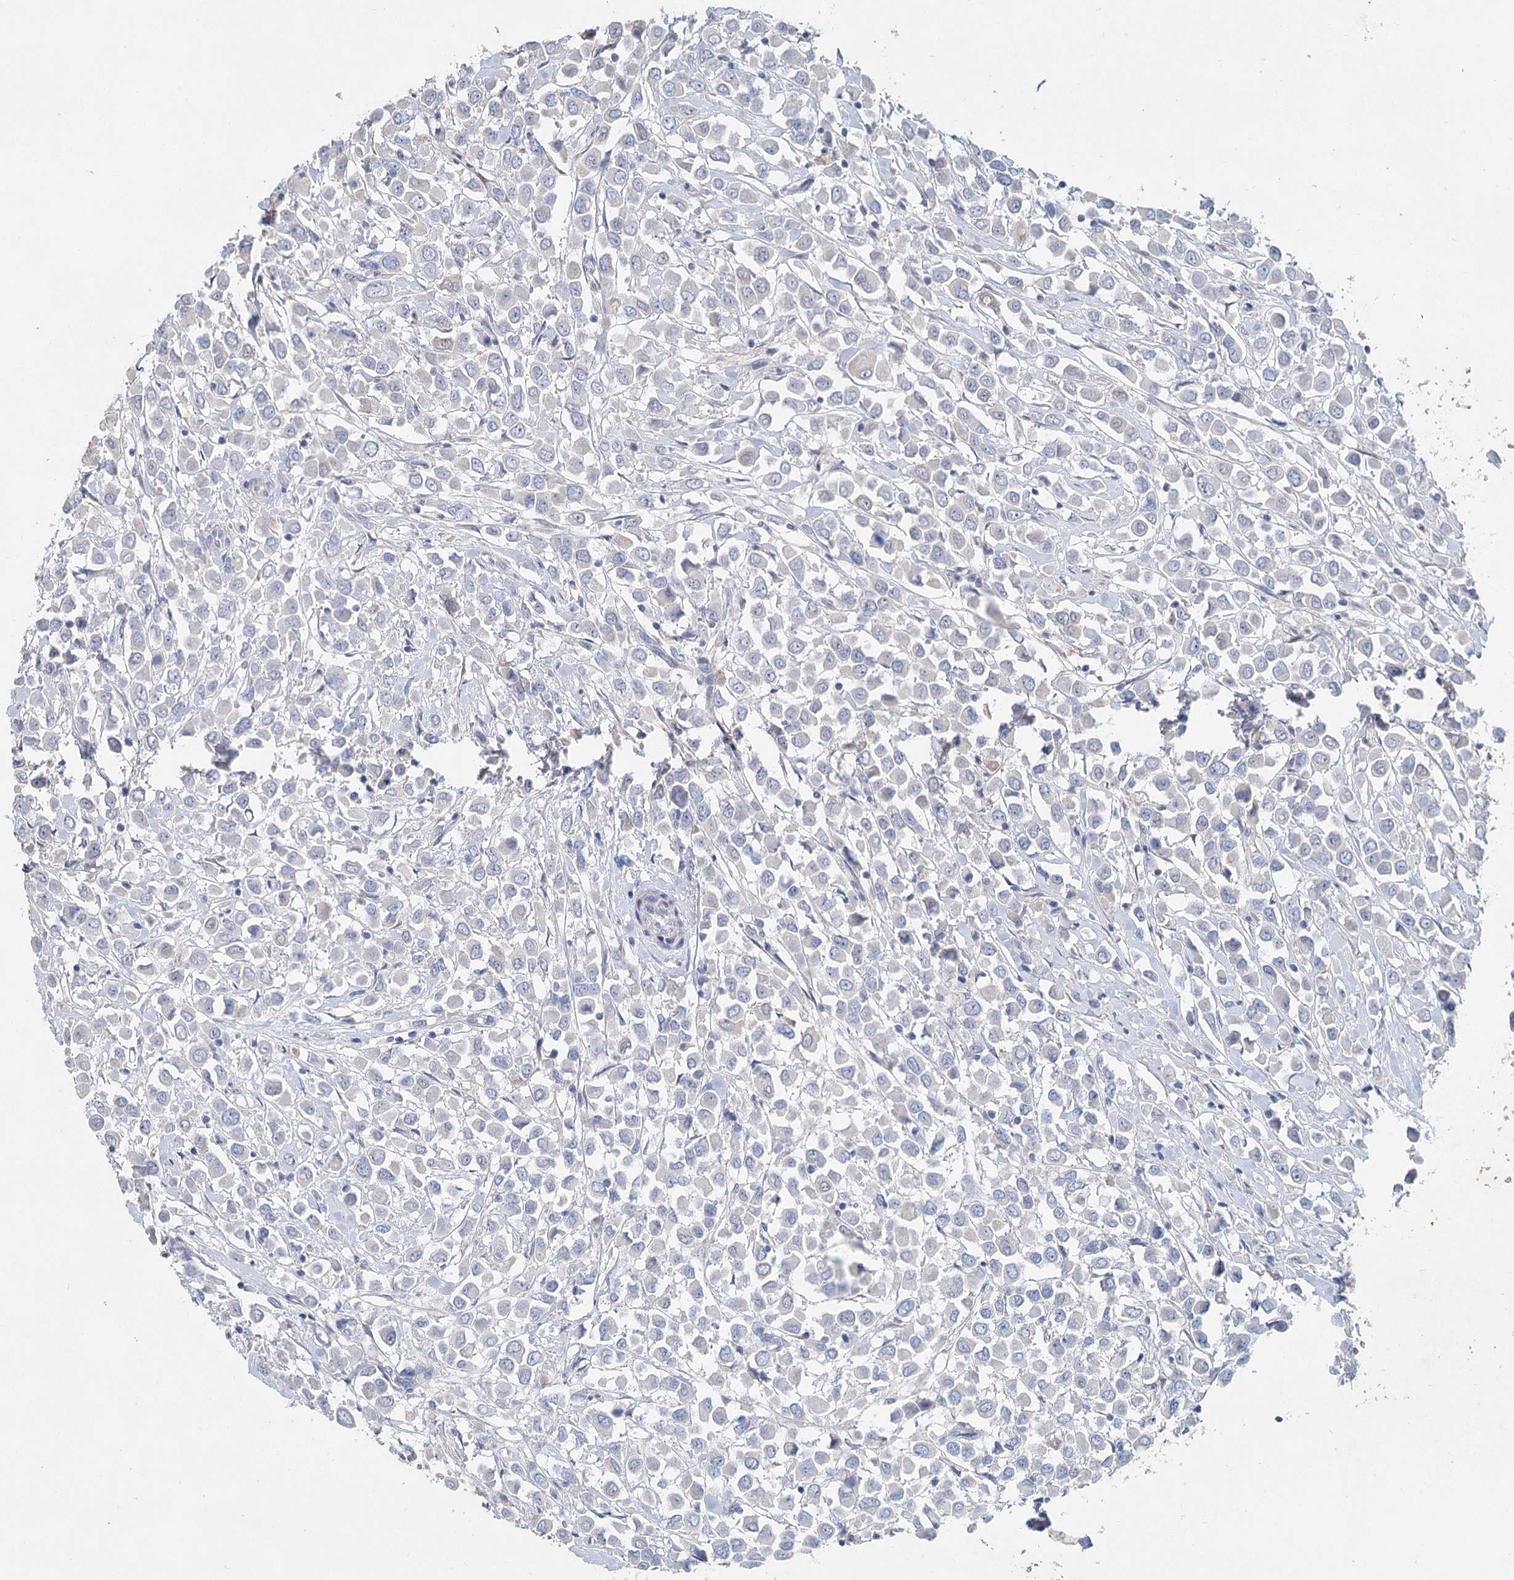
{"staining": {"intensity": "negative", "quantity": "none", "location": "none"}, "tissue": "breast cancer", "cell_type": "Tumor cells", "image_type": "cancer", "snomed": [{"axis": "morphology", "description": "Duct carcinoma"}, {"axis": "topography", "description": "Breast"}], "caption": "There is no significant staining in tumor cells of breast cancer.", "gene": "MYL6B", "patient": {"sex": "female", "age": 61}}